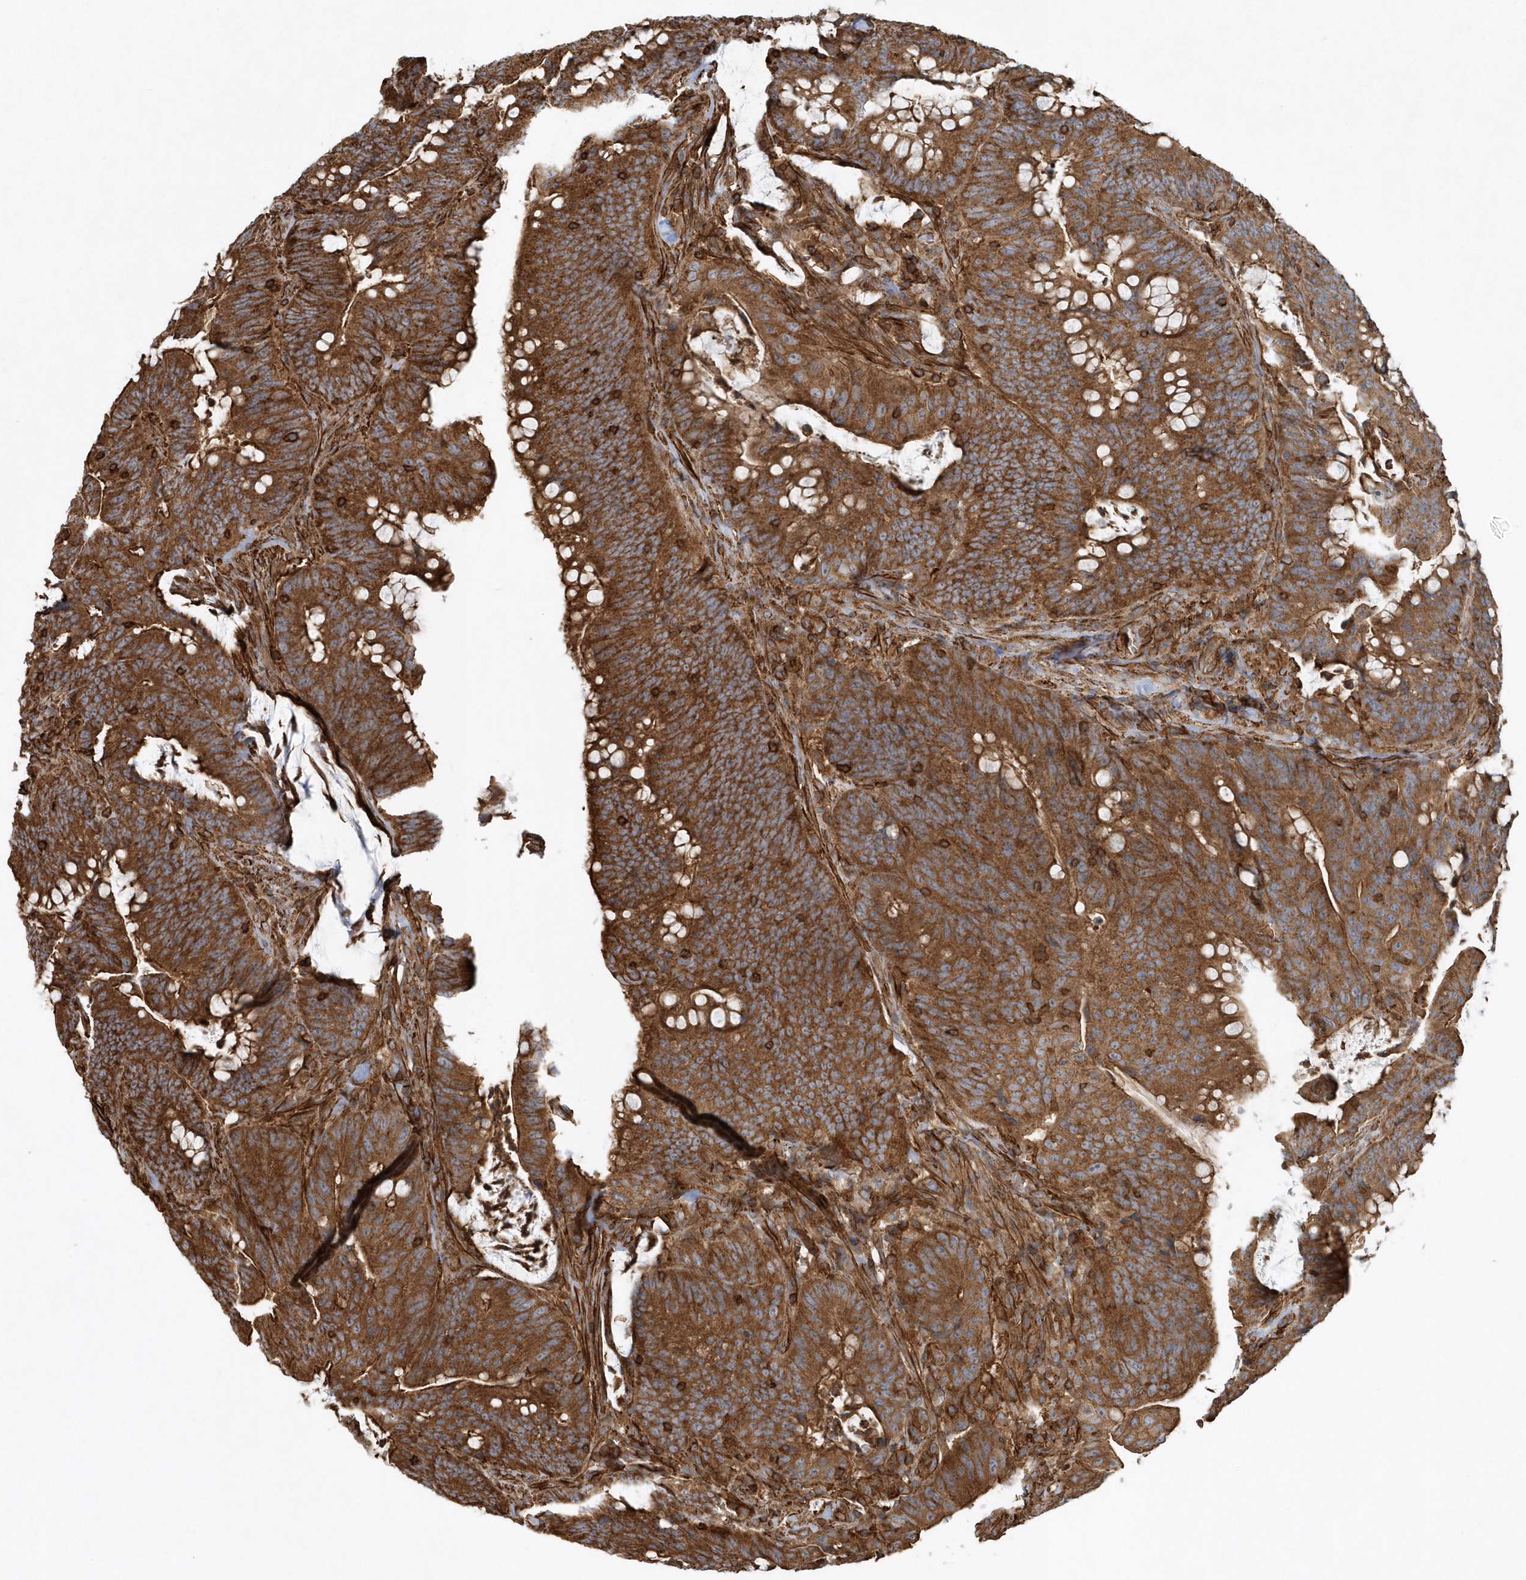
{"staining": {"intensity": "strong", "quantity": ">75%", "location": "cytoplasmic/membranous"}, "tissue": "colorectal cancer", "cell_type": "Tumor cells", "image_type": "cancer", "snomed": [{"axis": "morphology", "description": "Adenocarcinoma, NOS"}, {"axis": "topography", "description": "Colon"}], "caption": "Immunohistochemical staining of colorectal adenocarcinoma shows high levels of strong cytoplasmic/membranous protein staining in approximately >75% of tumor cells.", "gene": "MMUT", "patient": {"sex": "male", "age": 45}}